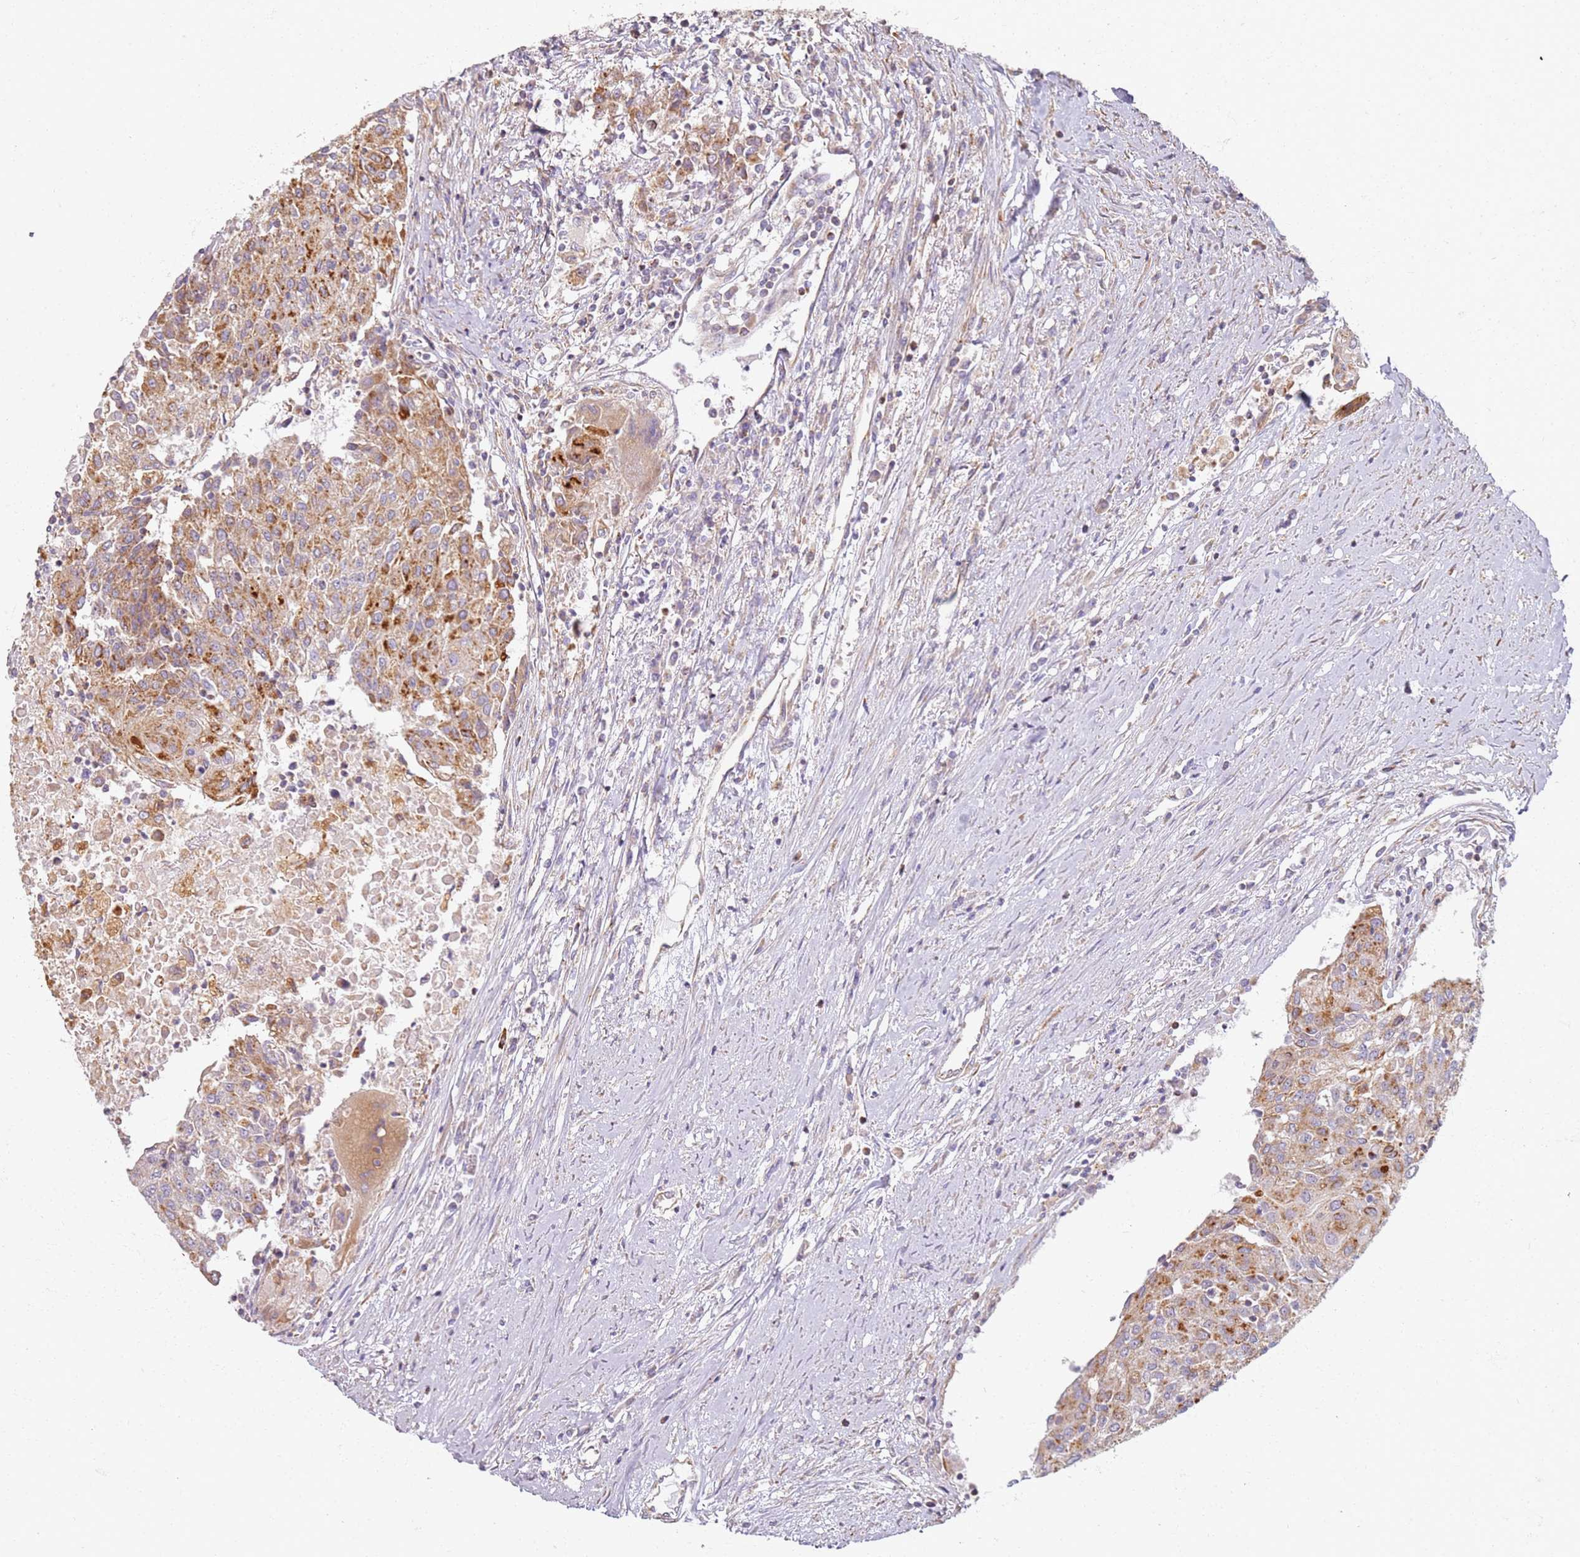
{"staining": {"intensity": "moderate", "quantity": ">75%", "location": "cytoplasmic/membranous"}, "tissue": "urothelial cancer", "cell_type": "Tumor cells", "image_type": "cancer", "snomed": [{"axis": "morphology", "description": "Urothelial carcinoma, High grade"}, {"axis": "topography", "description": "Urinary bladder"}], "caption": "High-power microscopy captured an immunohistochemistry (IHC) image of high-grade urothelial carcinoma, revealing moderate cytoplasmic/membranous staining in about >75% of tumor cells.", "gene": "PROKR2", "patient": {"sex": "female", "age": 85}}